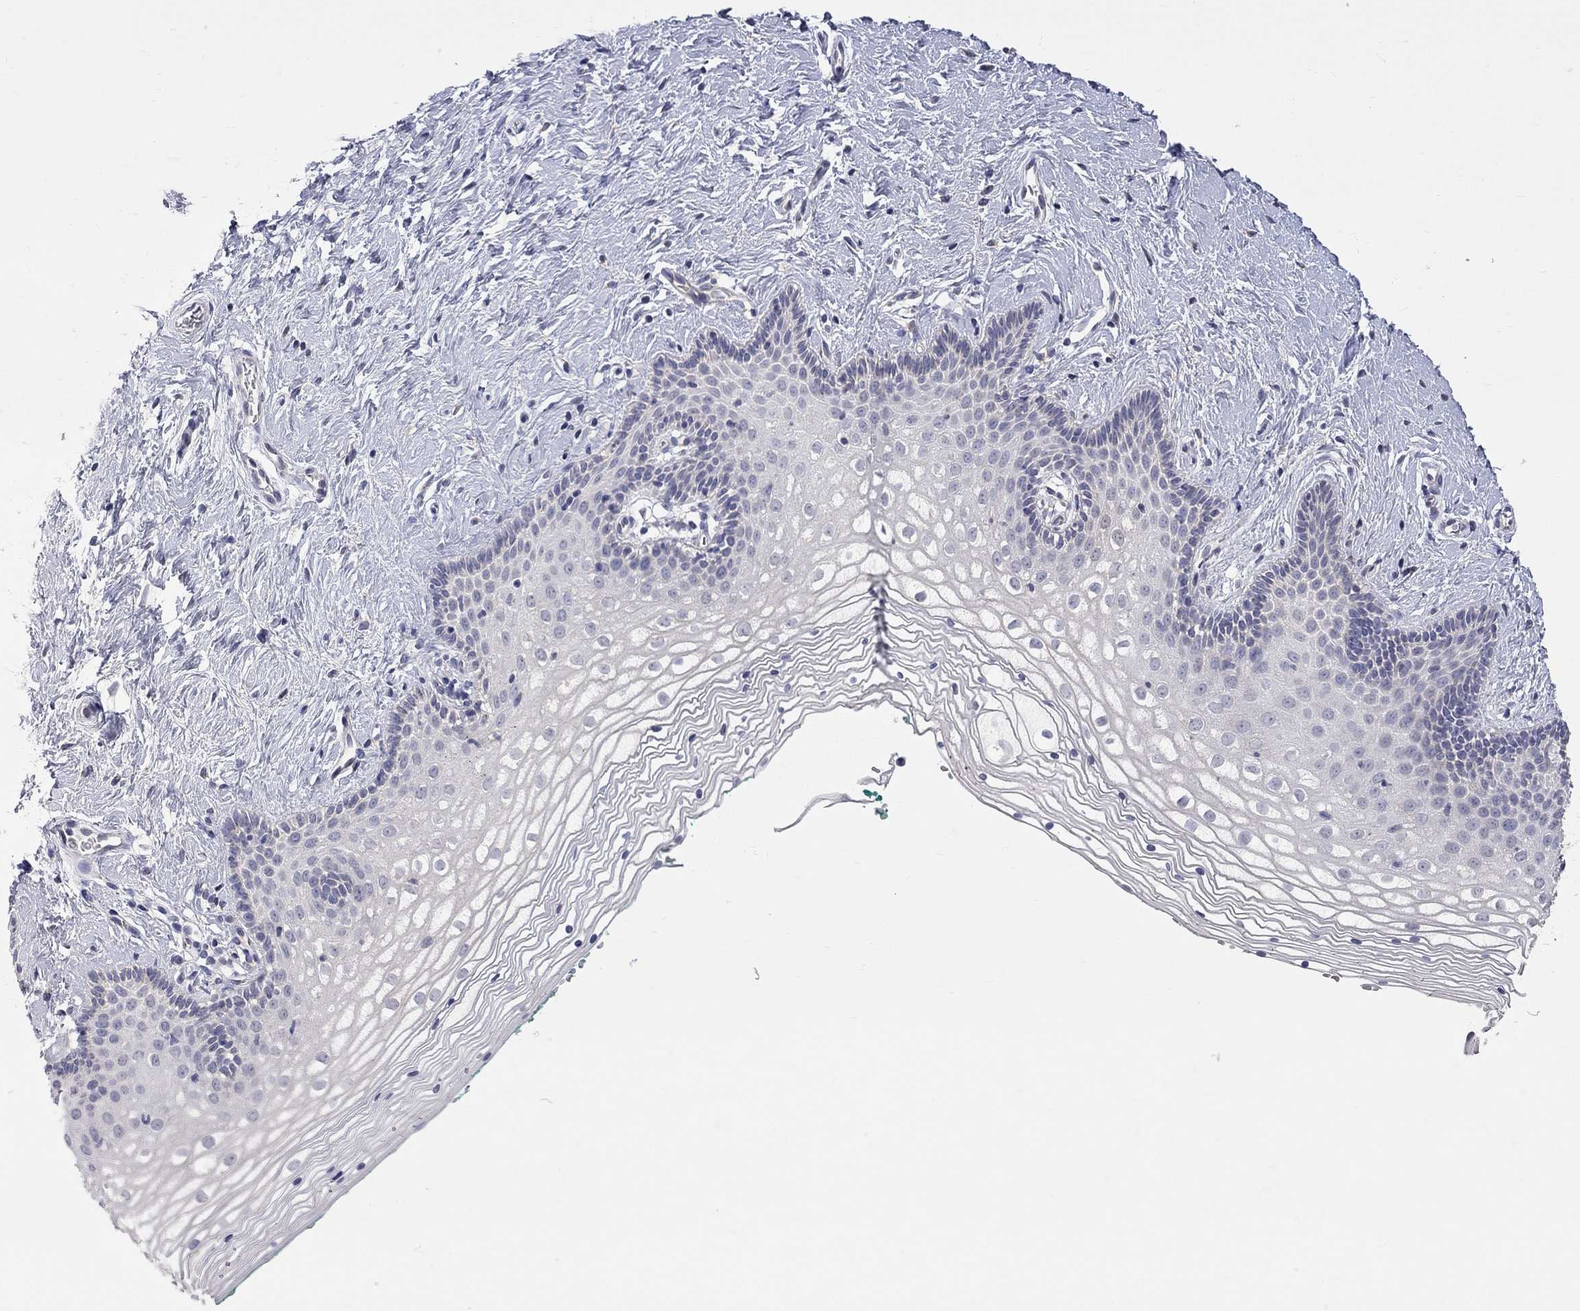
{"staining": {"intensity": "negative", "quantity": "none", "location": "none"}, "tissue": "vagina", "cell_type": "Squamous epithelial cells", "image_type": "normal", "snomed": [{"axis": "morphology", "description": "Normal tissue, NOS"}, {"axis": "topography", "description": "Vagina"}], "caption": "This histopathology image is of unremarkable vagina stained with IHC to label a protein in brown with the nuclei are counter-stained blue. There is no staining in squamous epithelial cells.", "gene": "OPRK1", "patient": {"sex": "female", "age": 36}}